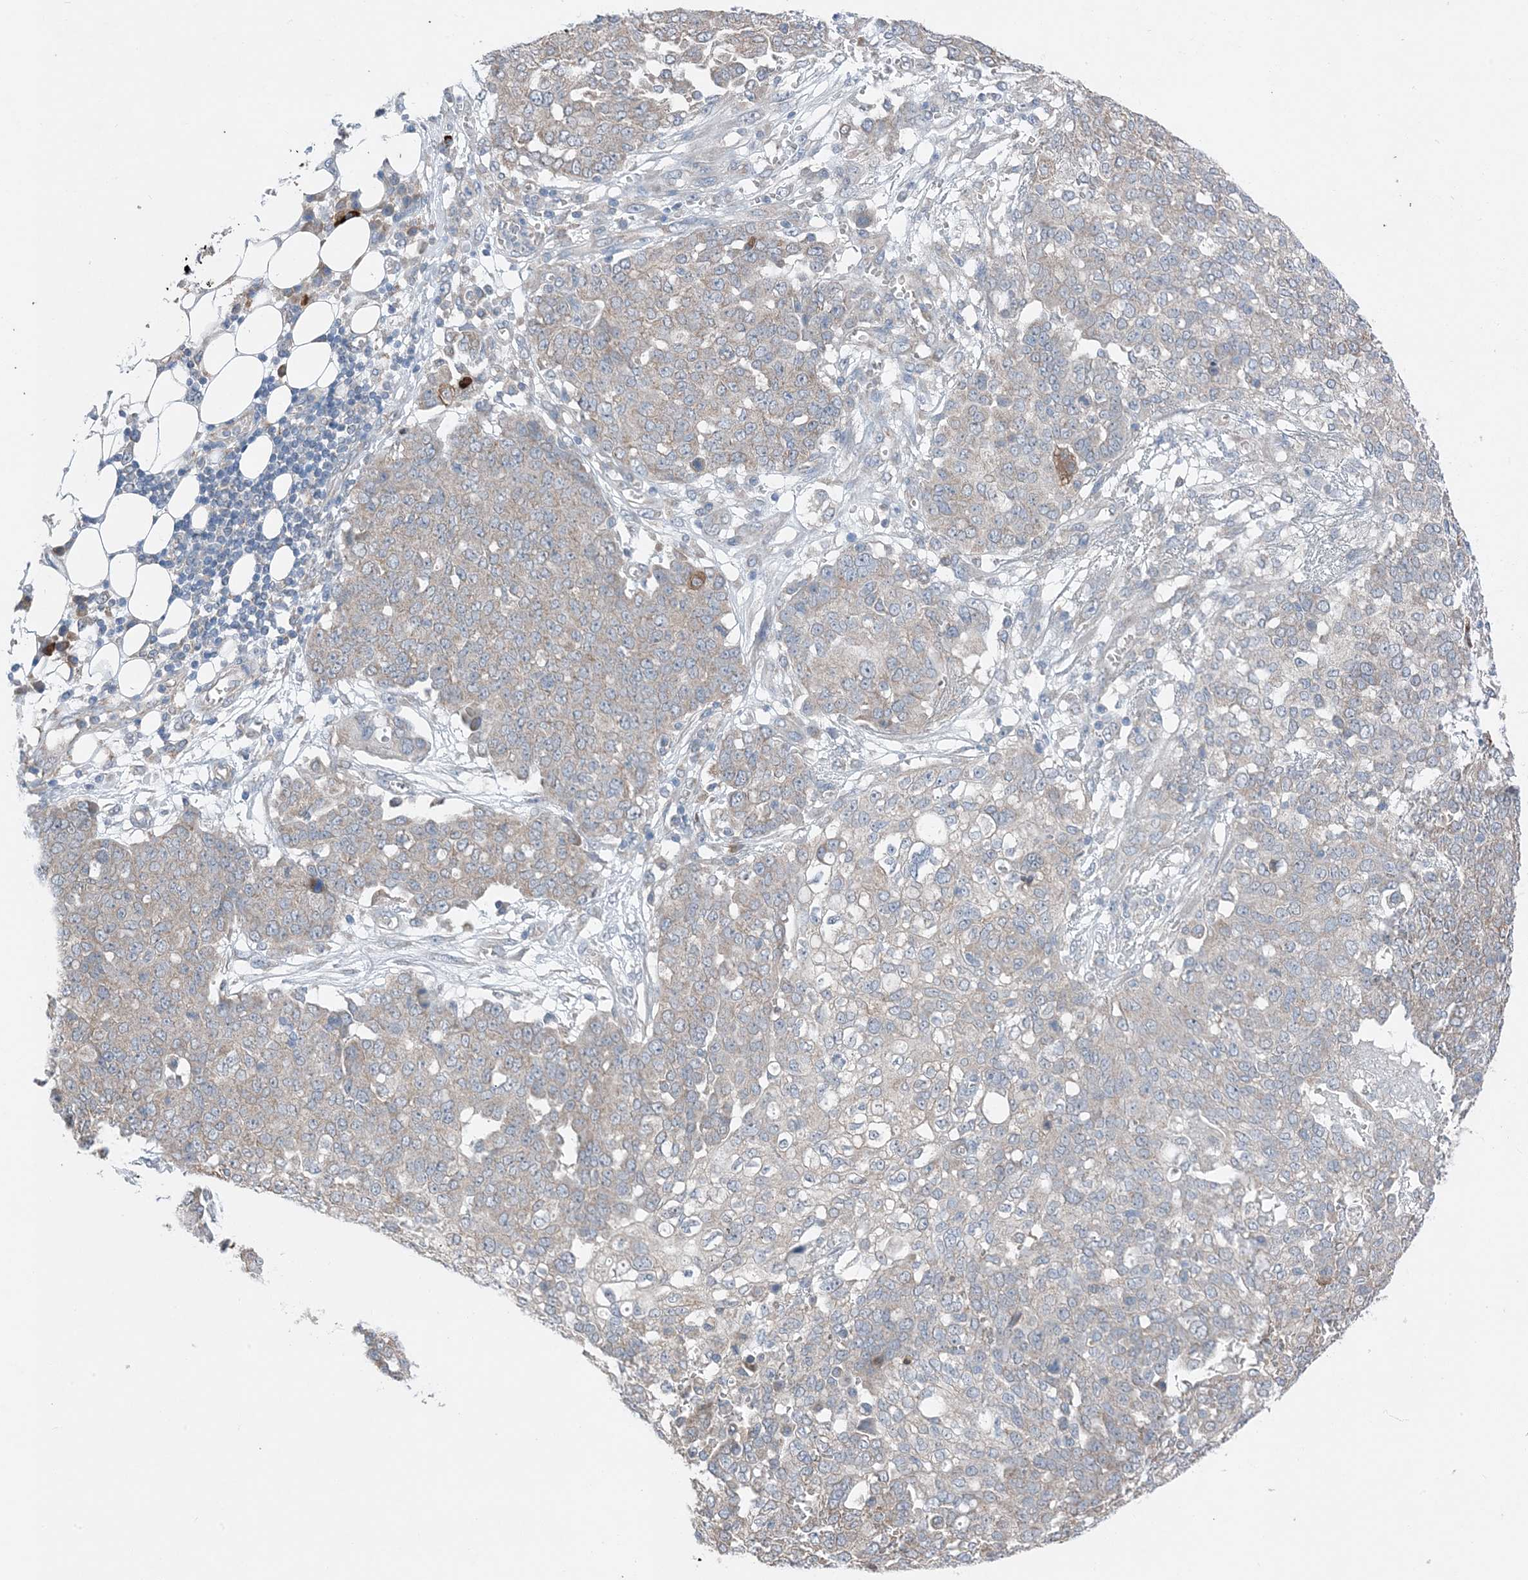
{"staining": {"intensity": "weak", "quantity": "<25%", "location": "cytoplasmic/membranous"}, "tissue": "ovarian cancer", "cell_type": "Tumor cells", "image_type": "cancer", "snomed": [{"axis": "morphology", "description": "Cystadenocarcinoma, serous, NOS"}, {"axis": "topography", "description": "Soft tissue"}, {"axis": "topography", "description": "Ovary"}], "caption": "A high-resolution histopathology image shows IHC staining of serous cystadenocarcinoma (ovarian), which demonstrates no significant expression in tumor cells.", "gene": "DHX30", "patient": {"sex": "female", "age": 57}}